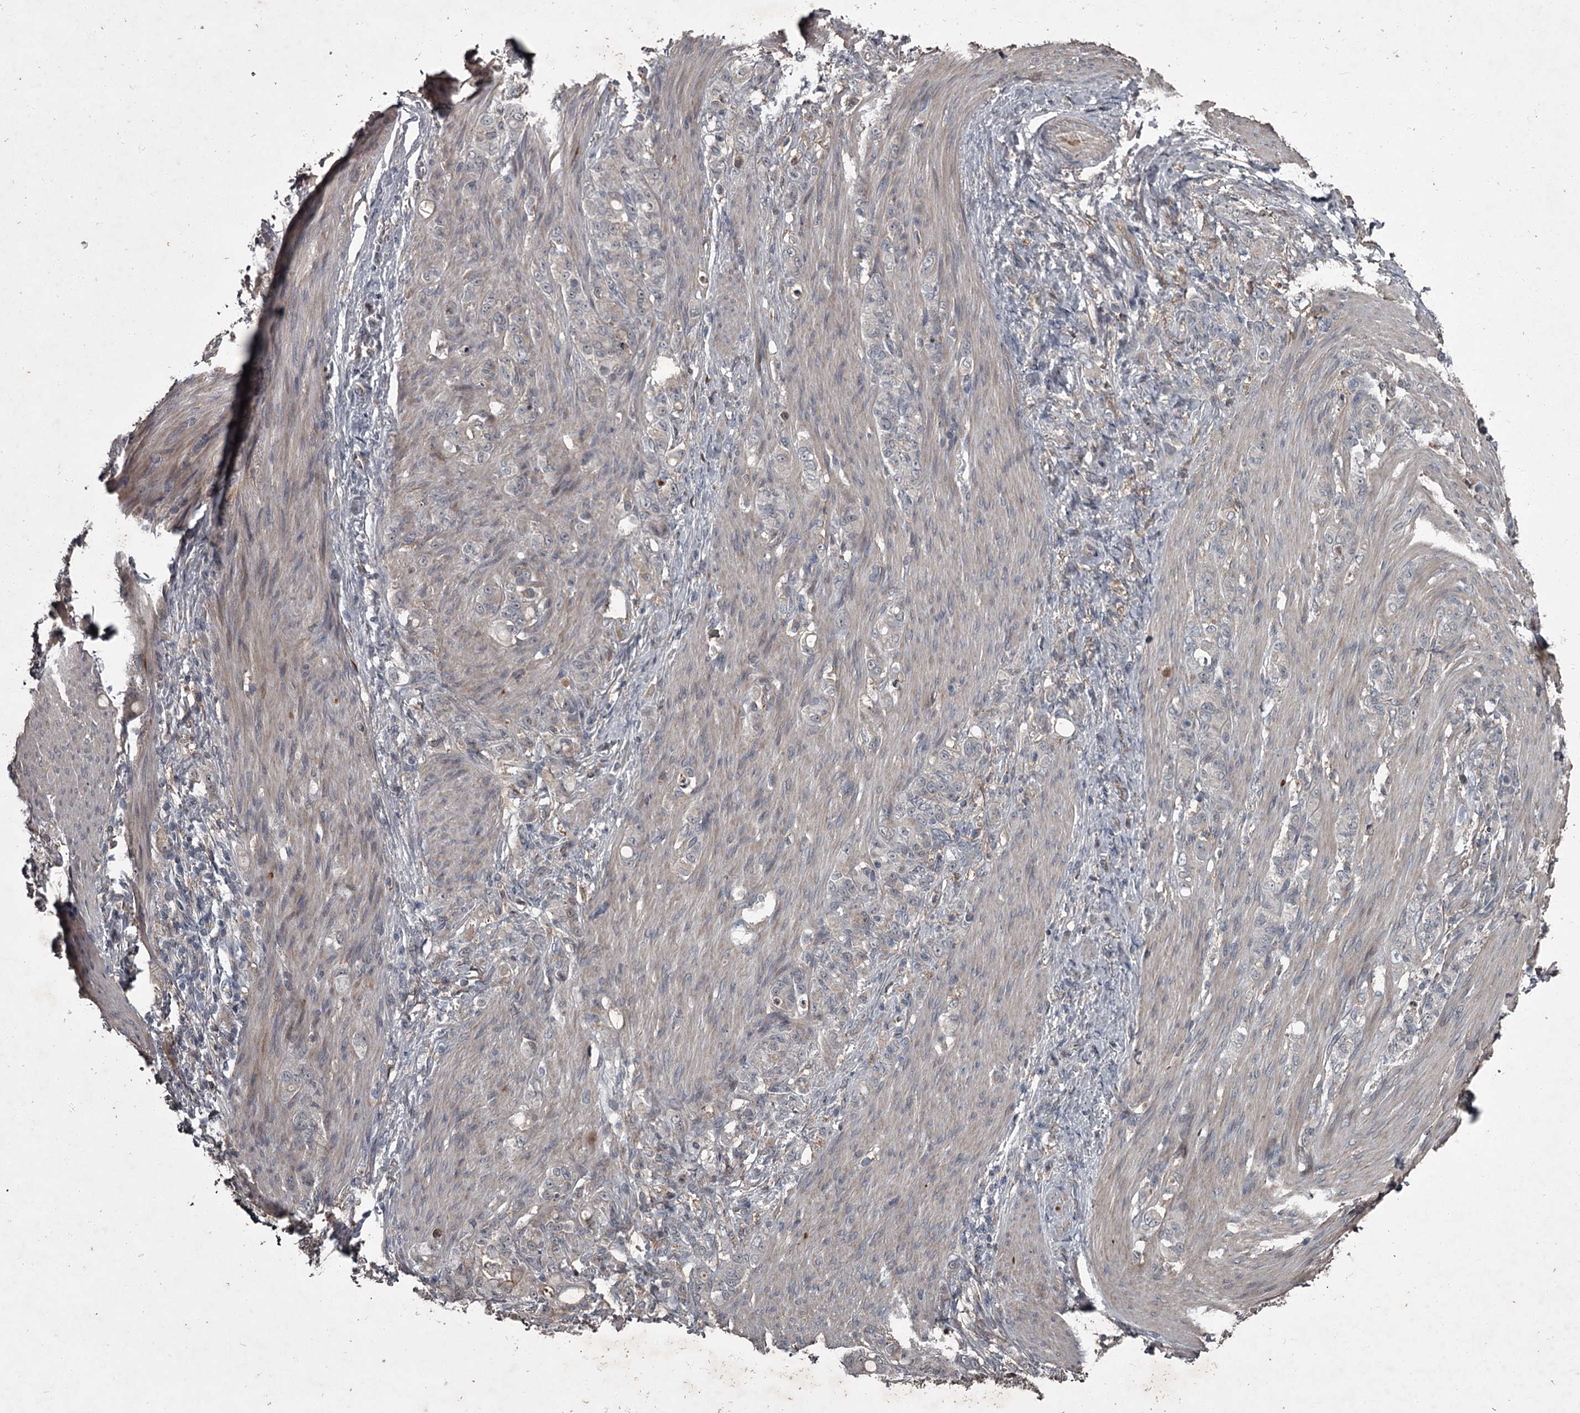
{"staining": {"intensity": "negative", "quantity": "none", "location": "none"}, "tissue": "stomach cancer", "cell_type": "Tumor cells", "image_type": "cancer", "snomed": [{"axis": "morphology", "description": "Adenocarcinoma, NOS"}, {"axis": "topography", "description": "Stomach"}], "caption": "The histopathology image displays no significant staining in tumor cells of stomach adenocarcinoma.", "gene": "FLVCR2", "patient": {"sex": "female", "age": 79}}